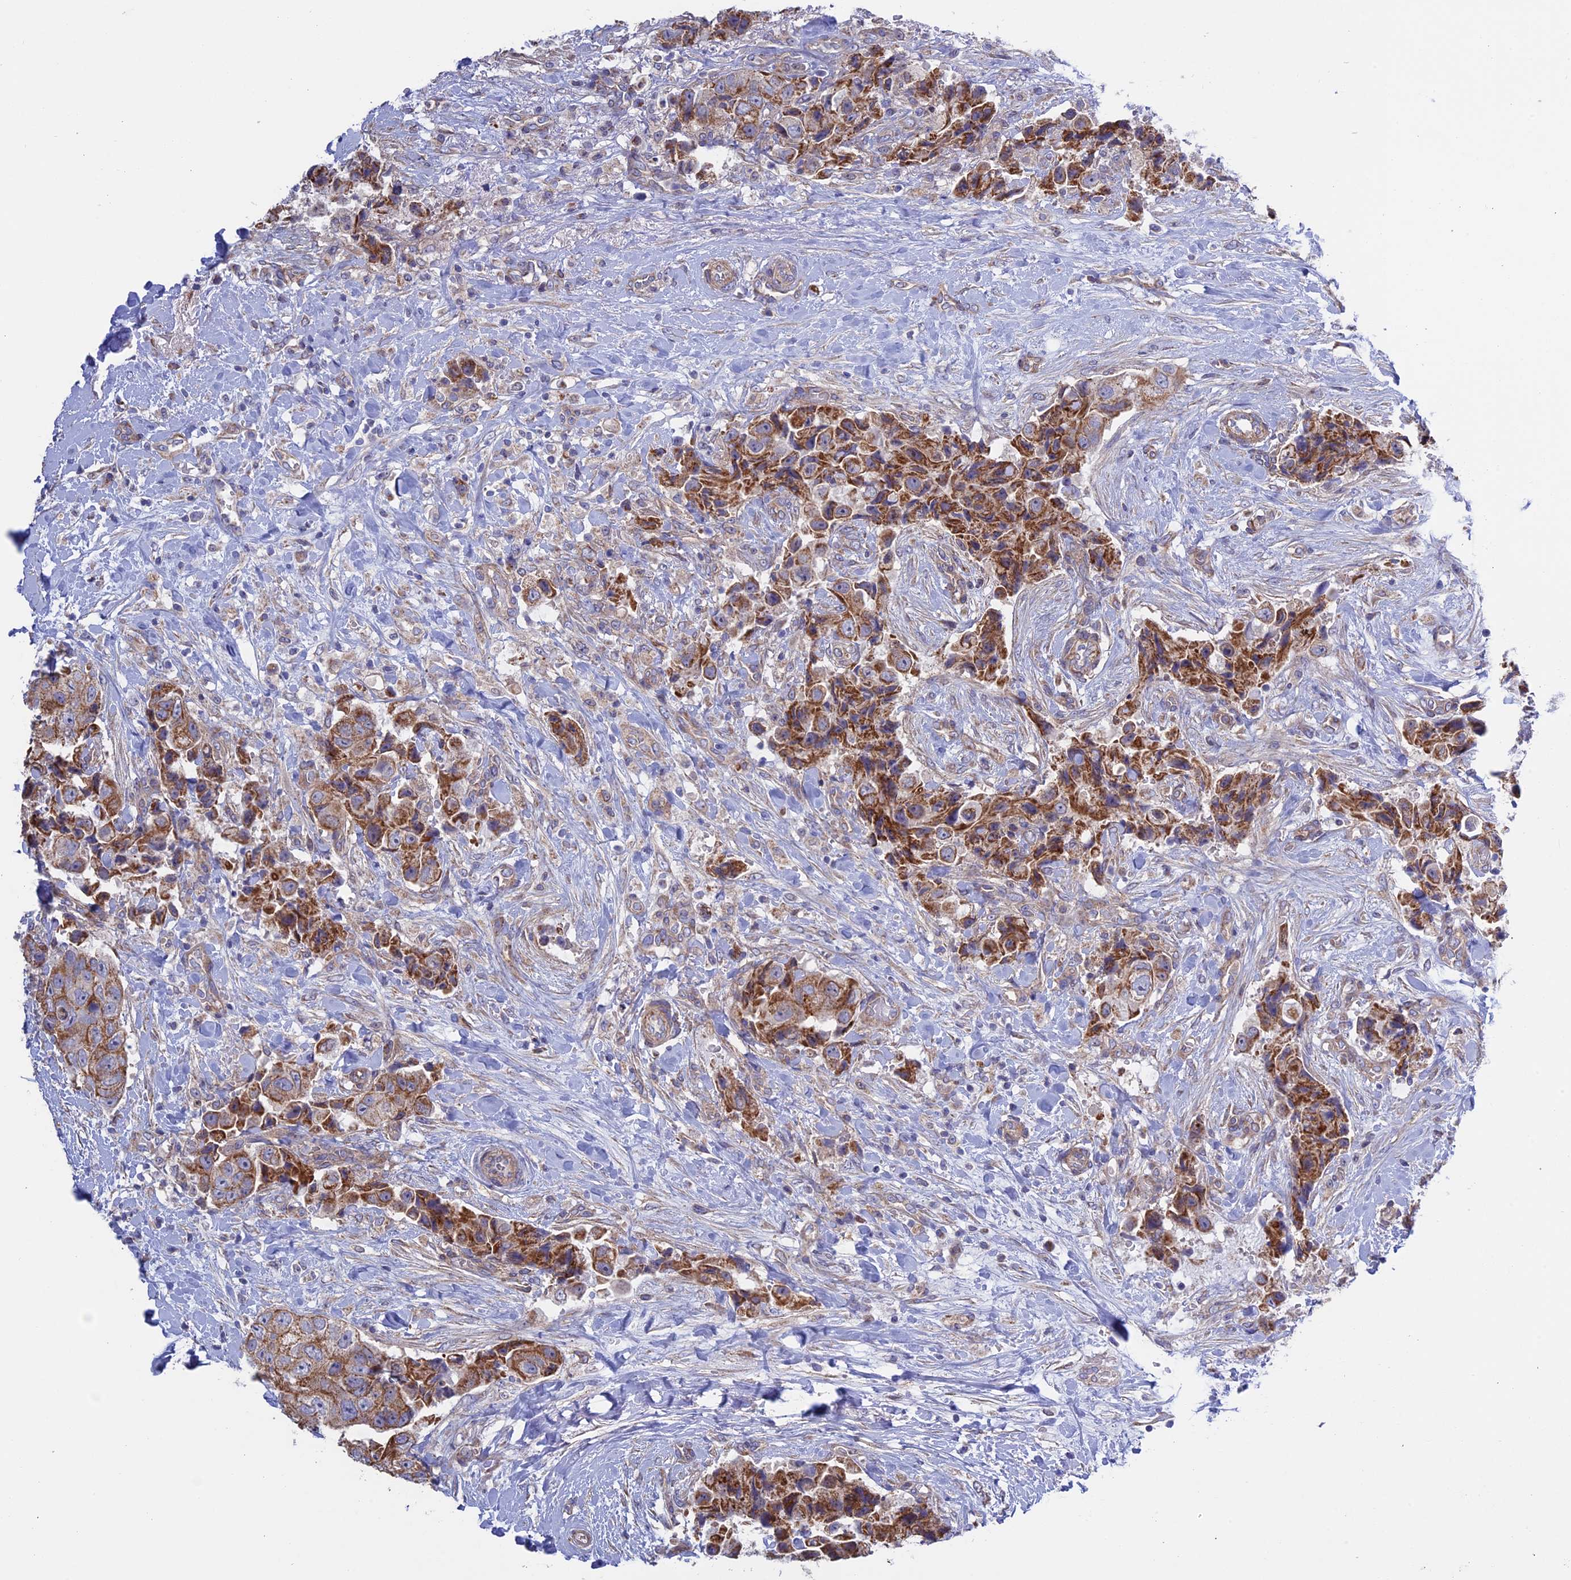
{"staining": {"intensity": "strong", "quantity": ">75%", "location": "cytoplasmic/membranous"}, "tissue": "breast cancer", "cell_type": "Tumor cells", "image_type": "cancer", "snomed": [{"axis": "morphology", "description": "Normal tissue, NOS"}, {"axis": "morphology", "description": "Duct carcinoma"}, {"axis": "topography", "description": "Breast"}], "caption": "DAB immunohistochemical staining of human breast infiltrating ductal carcinoma exhibits strong cytoplasmic/membranous protein positivity in approximately >75% of tumor cells.", "gene": "ETFDH", "patient": {"sex": "female", "age": 62}}